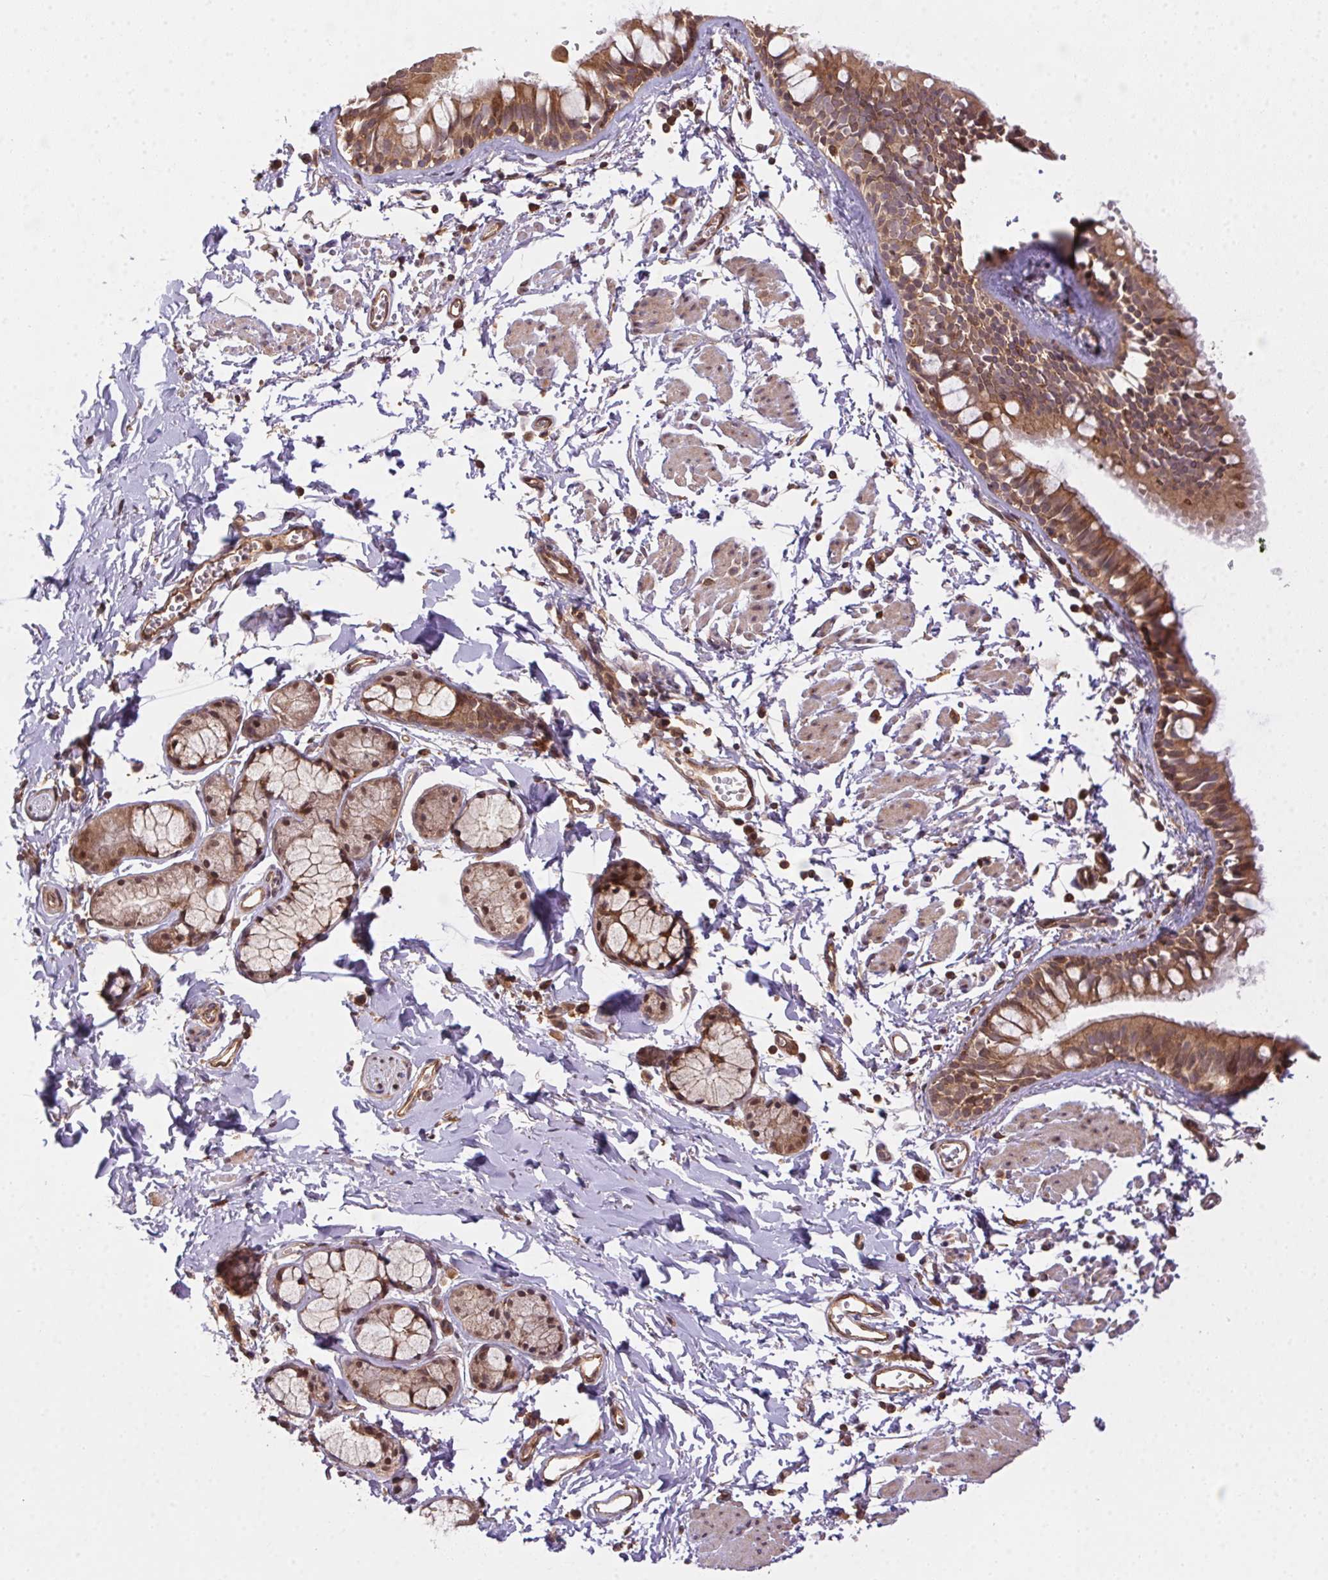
{"staining": {"intensity": "moderate", "quantity": ">75%", "location": "cytoplasmic/membranous,nuclear"}, "tissue": "bronchus", "cell_type": "Respiratory epithelial cells", "image_type": "normal", "snomed": [{"axis": "morphology", "description": "Normal tissue, NOS"}, {"axis": "topography", "description": "Cartilage tissue"}, {"axis": "topography", "description": "Bronchus"}], "caption": "Protein analysis of unremarkable bronchus reveals moderate cytoplasmic/membranous,nuclear positivity in about >75% of respiratory epithelial cells.", "gene": "MEX3D", "patient": {"sex": "female", "age": 59}}